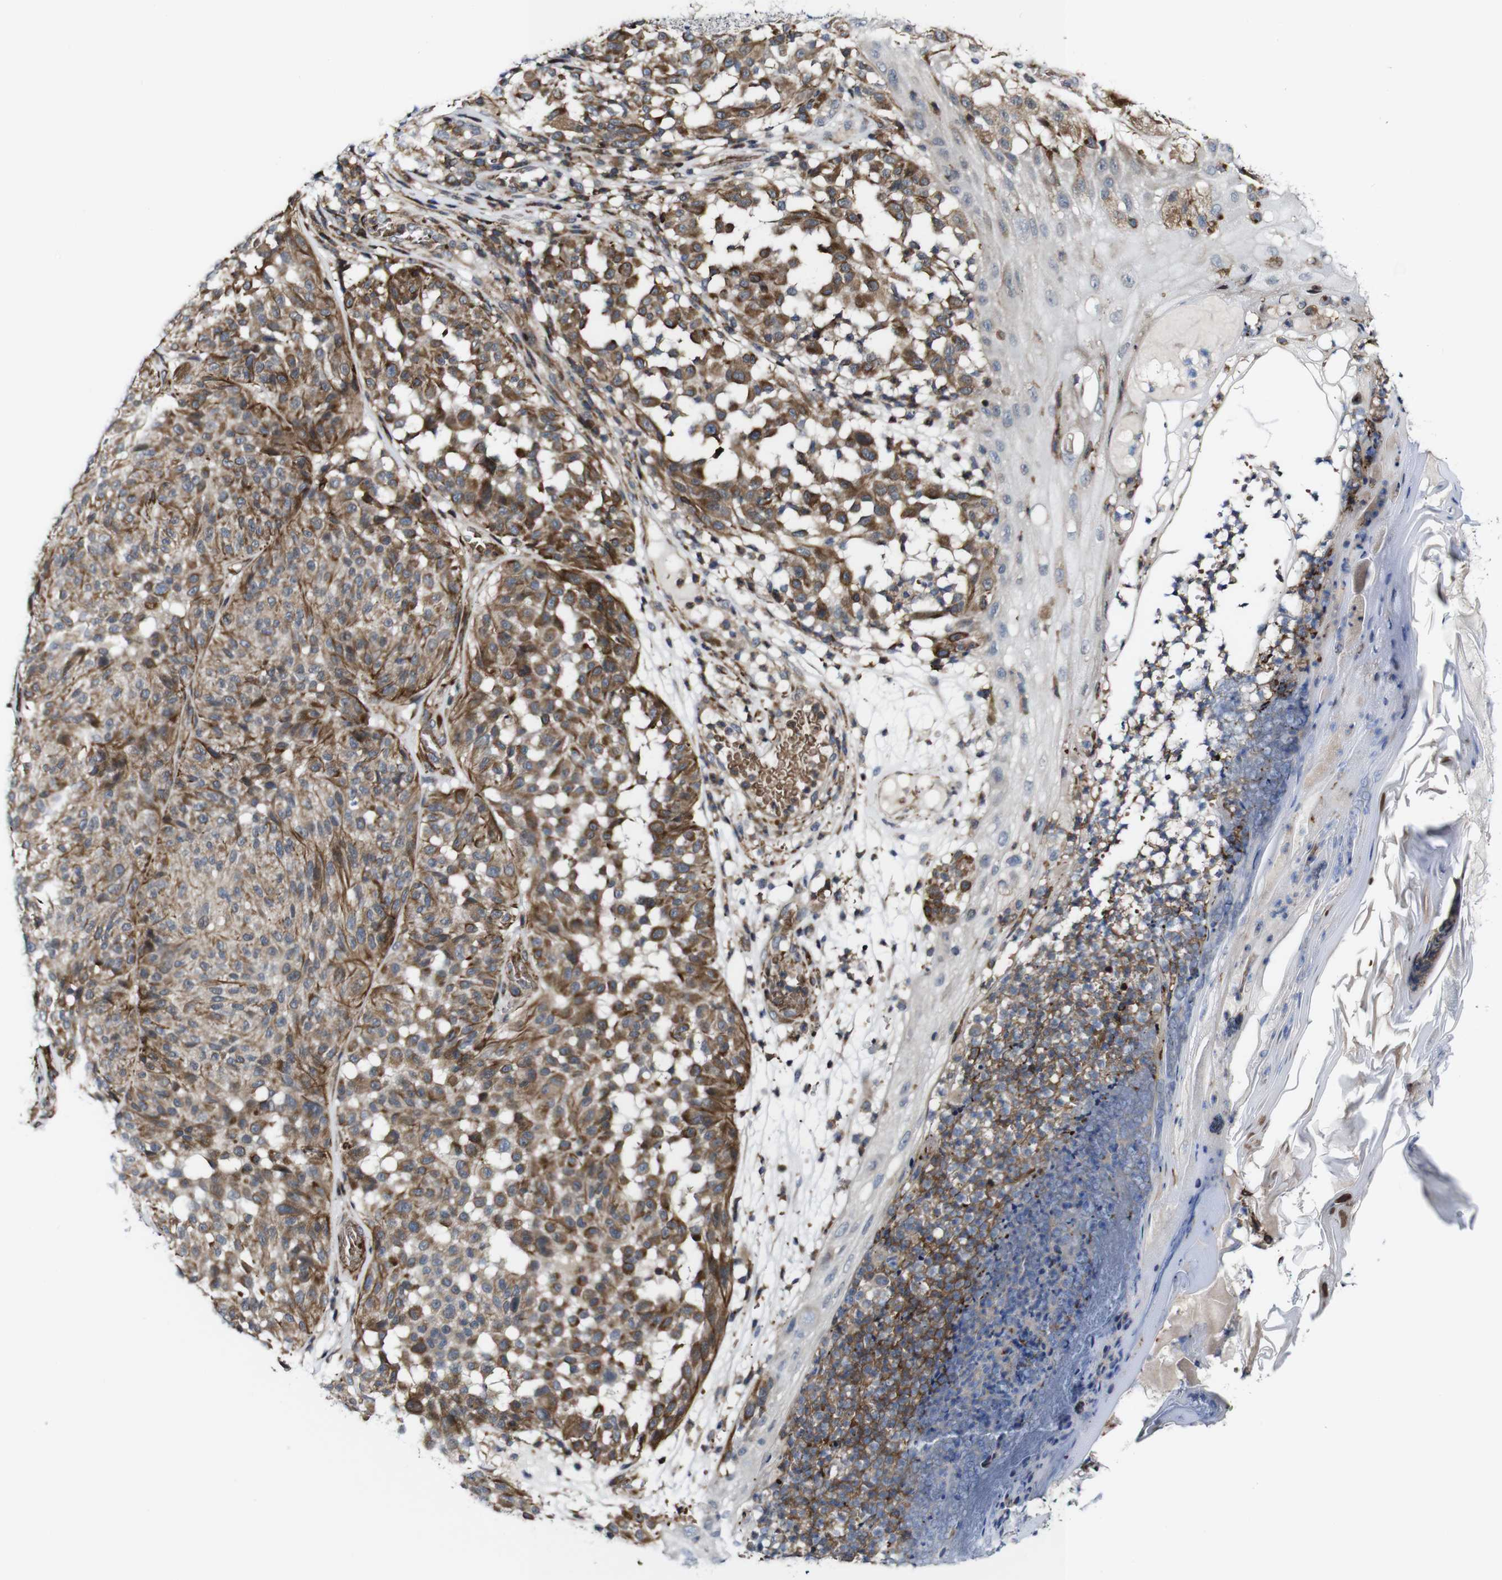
{"staining": {"intensity": "moderate", "quantity": ">75%", "location": "cytoplasmic/membranous"}, "tissue": "melanoma", "cell_type": "Tumor cells", "image_type": "cancer", "snomed": [{"axis": "morphology", "description": "Malignant melanoma, NOS"}, {"axis": "topography", "description": "Skin"}], "caption": "Protein expression analysis of human melanoma reveals moderate cytoplasmic/membranous positivity in about >75% of tumor cells.", "gene": "JAK2", "patient": {"sex": "female", "age": 46}}